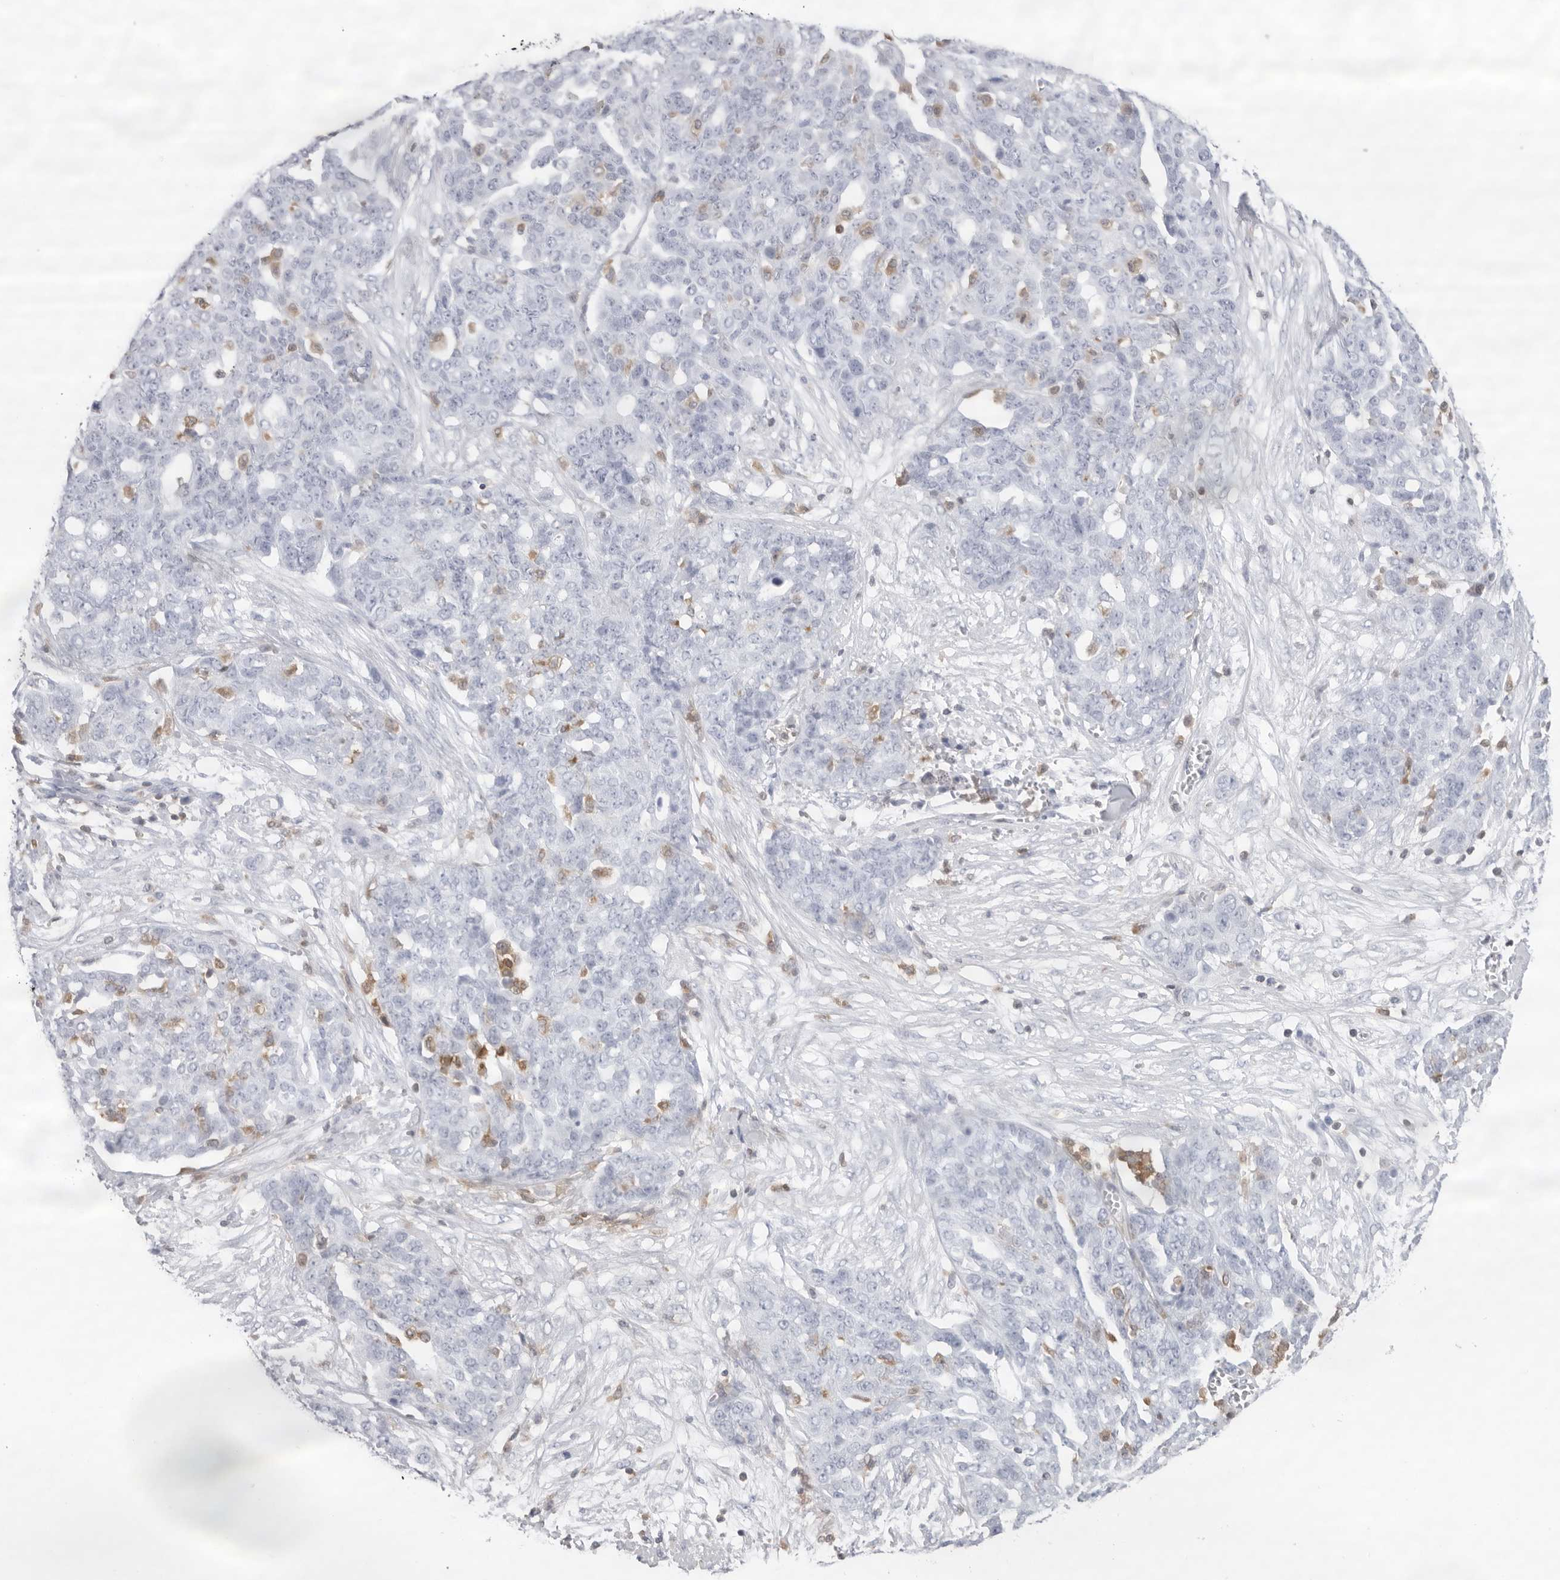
{"staining": {"intensity": "negative", "quantity": "none", "location": "none"}, "tissue": "ovarian cancer", "cell_type": "Tumor cells", "image_type": "cancer", "snomed": [{"axis": "morphology", "description": "Cystadenocarcinoma, serous, NOS"}, {"axis": "topography", "description": "Soft tissue"}, {"axis": "topography", "description": "Ovary"}], "caption": "IHC micrograph of human ovarian cancer (serous cystadenocarcinoma) stained for a protein (brown), which displays no expression in tumor cells.", "gene": "FMNL1", "patient": {"sex": "female", "age": 57}}